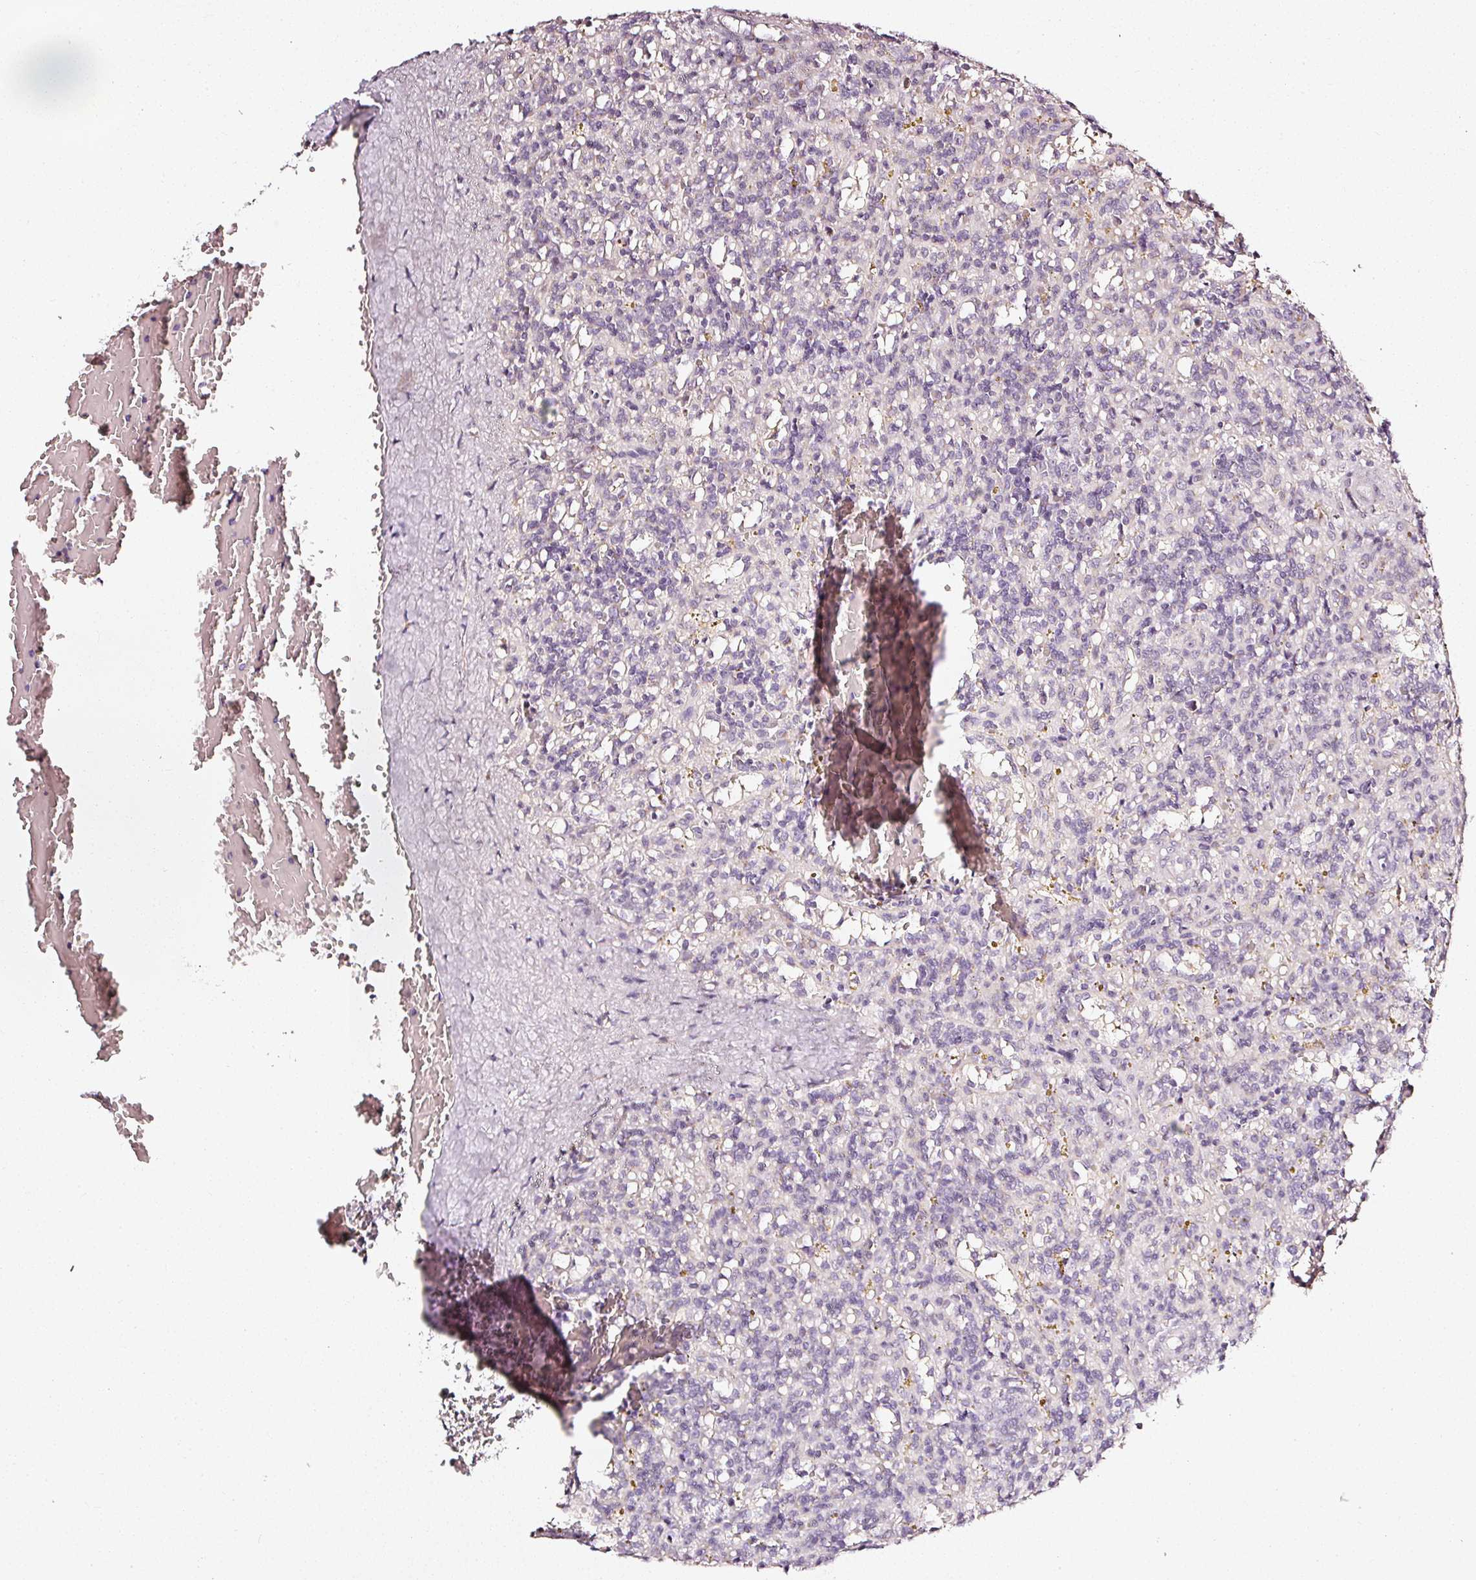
{"staining": {"intensity": "negative", "quantity": "none", "location": "none"}, "tissue": "lymphoma", "cell_type": "Tumor cells", "image_type": "cancer", "snomed": [{"axis": "morphology", "description": "Malignant lymphoma, non-Hodgkin's type, Low grade"}, {"axis": "topography", "description": "Spleen"}], "caption": "Malignant lymphoma, non-Hodgkin's type (low-grade) was stained to show a protein in brown. There is no significant expression in tumor cells.", "gene": "NTRK1", "patient": {"sex": "male", "age": 67}}